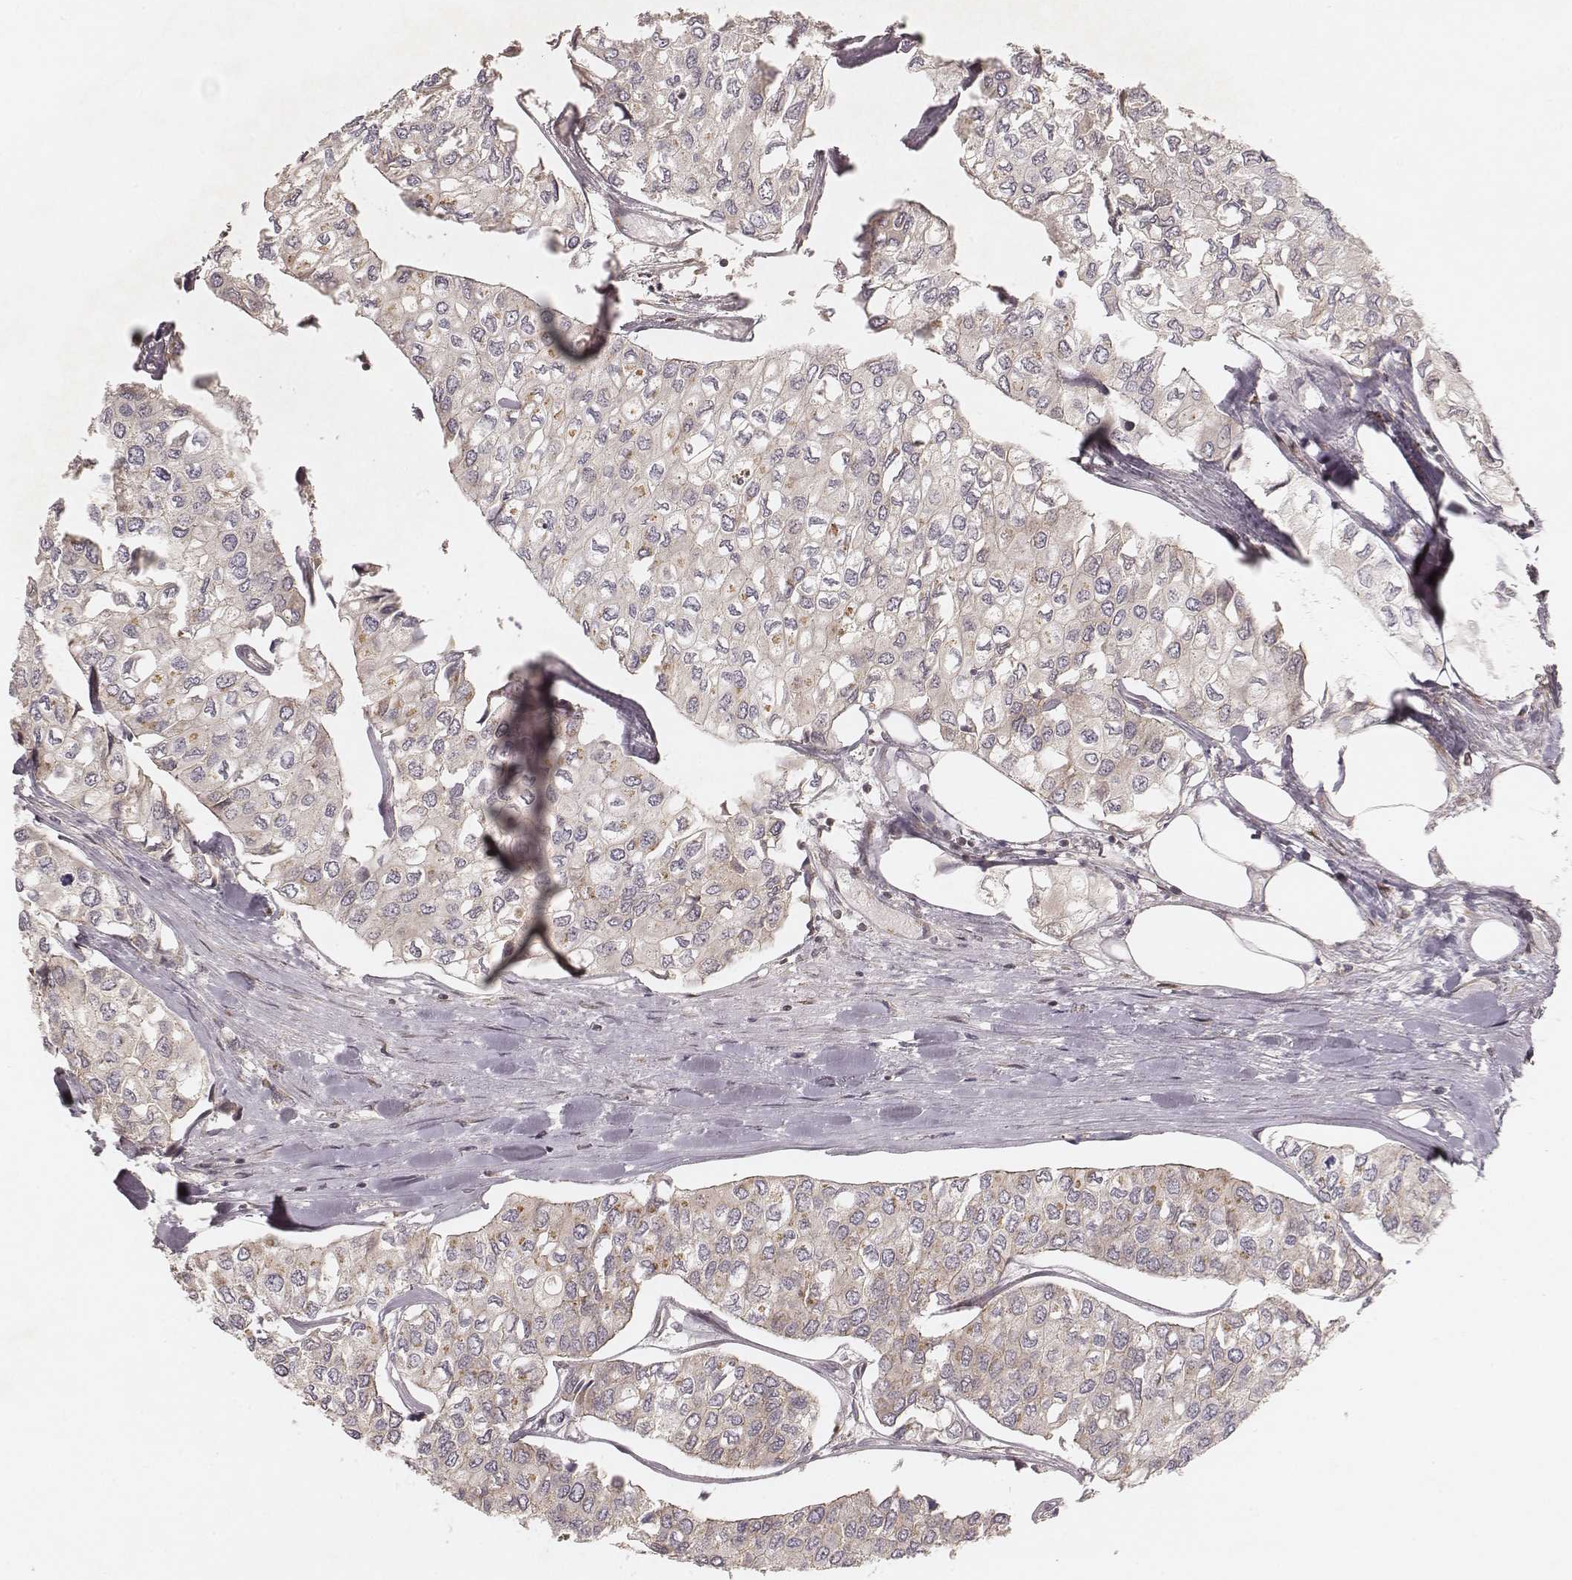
{"staining": {"intensity": "weak", "quantity": "<25%", "location": "cytoplasmic/membranous"}, "tissue": "urothelial cancer", "cell_type": "Tumor cells", "image_type": "cancer", "snomed": [{"axis": "morphology", "description": "Urothelial carcinoma, High grade"}, {"axis": "topography", "description": "Urinary bladder"}], "caption": "Tumor cells are negative for brown protein staining in high-grade urothelial carcinoma.", "gene": "MYO19", "patient": {"sex": "male", "age": 73}}